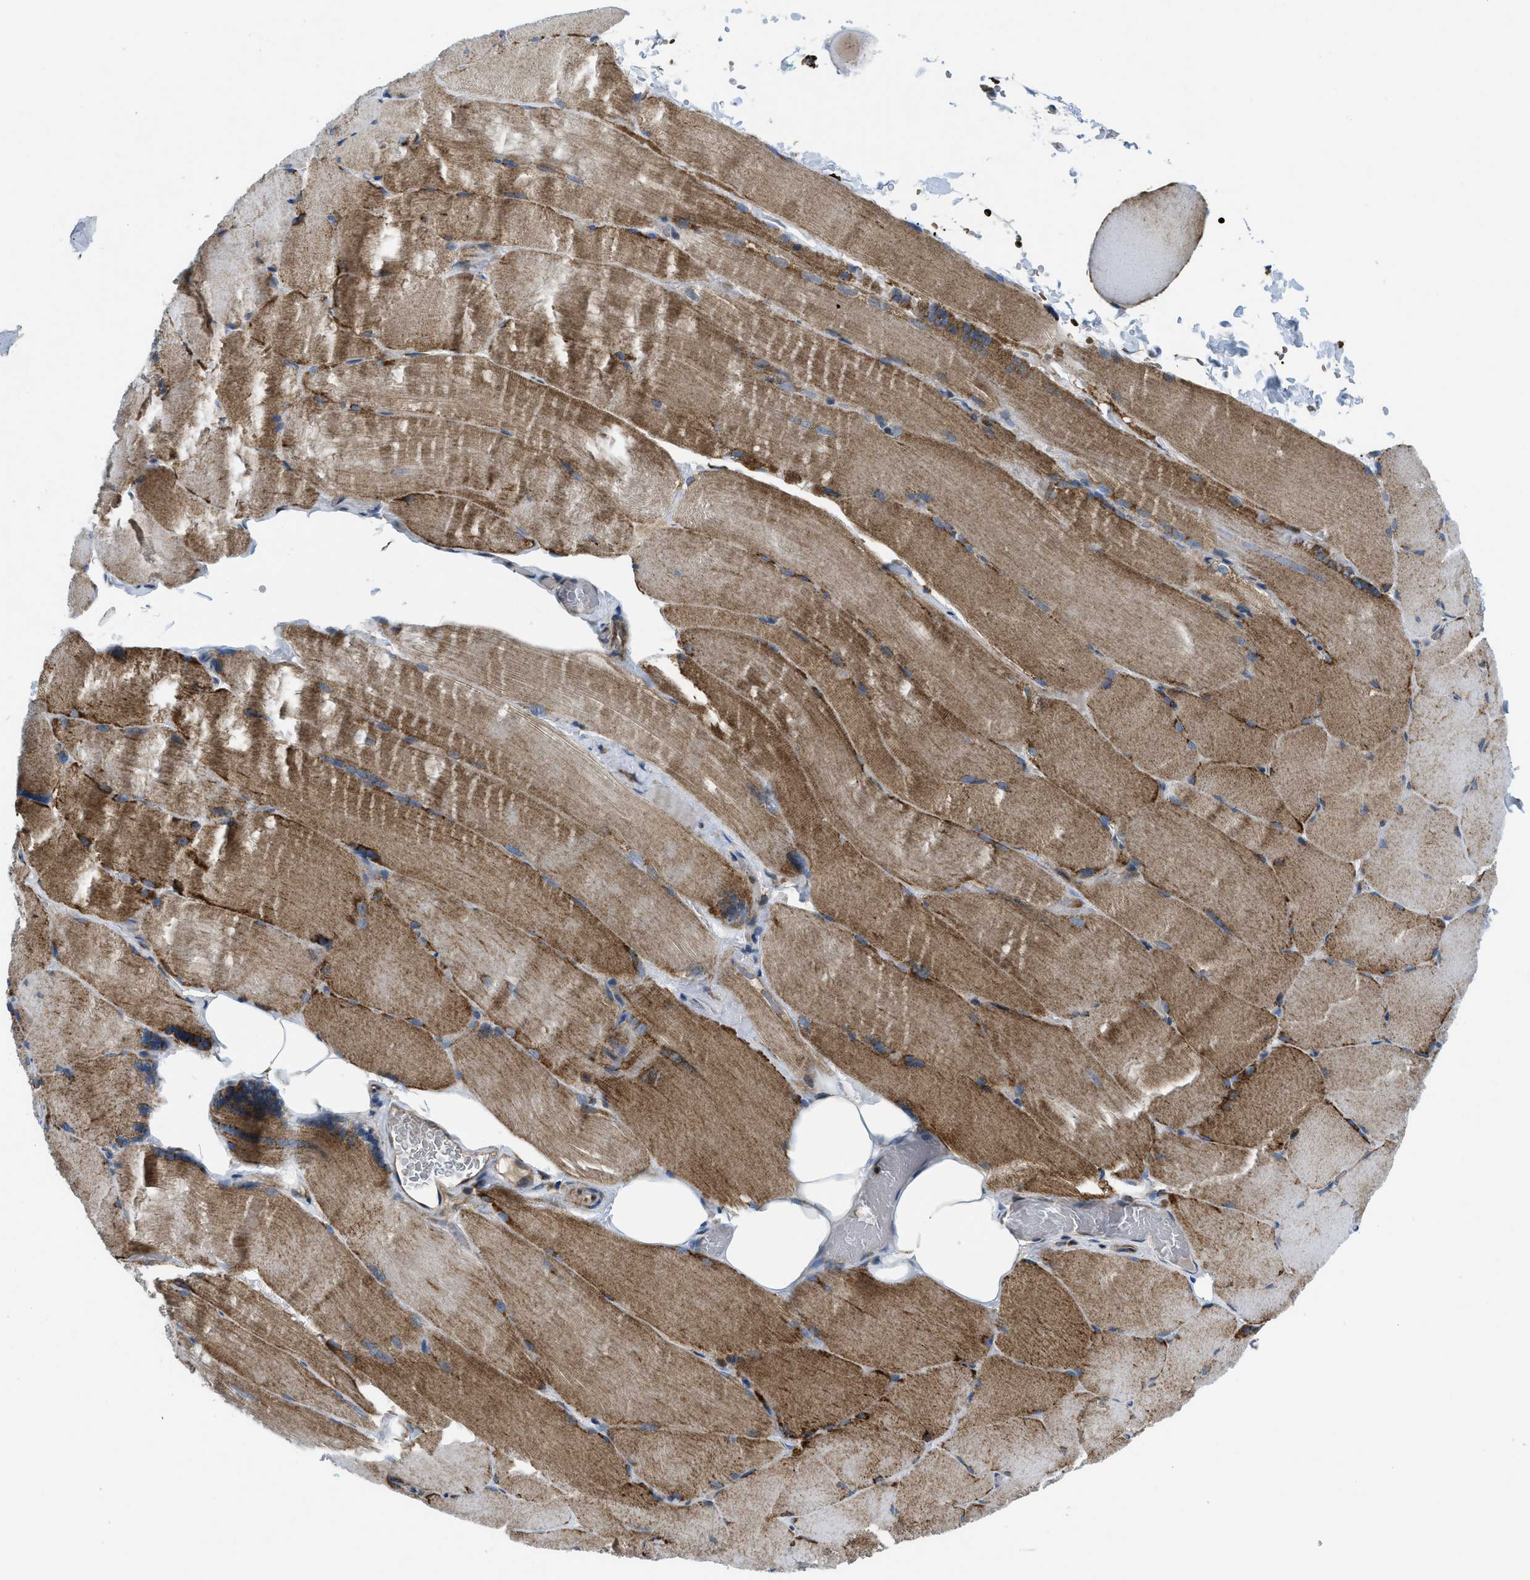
{"staining": {"intensity": "moderate", "quantity": ">75%", "location": "cytoplasmic/membranous"}, "tissue": "skeletal muscle", "cell_type": "Myocytes", "image_type": "normal", "snomed": [{"axis": "morphology", "description": "Normal tissue, NOS"}, {"axis": "topography", "description": "Skin"}, {"axis": "topography", "description": "Skeletal muscle"}], "caption": "Immunohistochemical staining of normal human skeletal muscle displays moderate cytoplasmic/membranous protein positivity in about >75% of myocytes.", "gene": "CSPG4", "patient": {"sex": "male", "age": 83}}